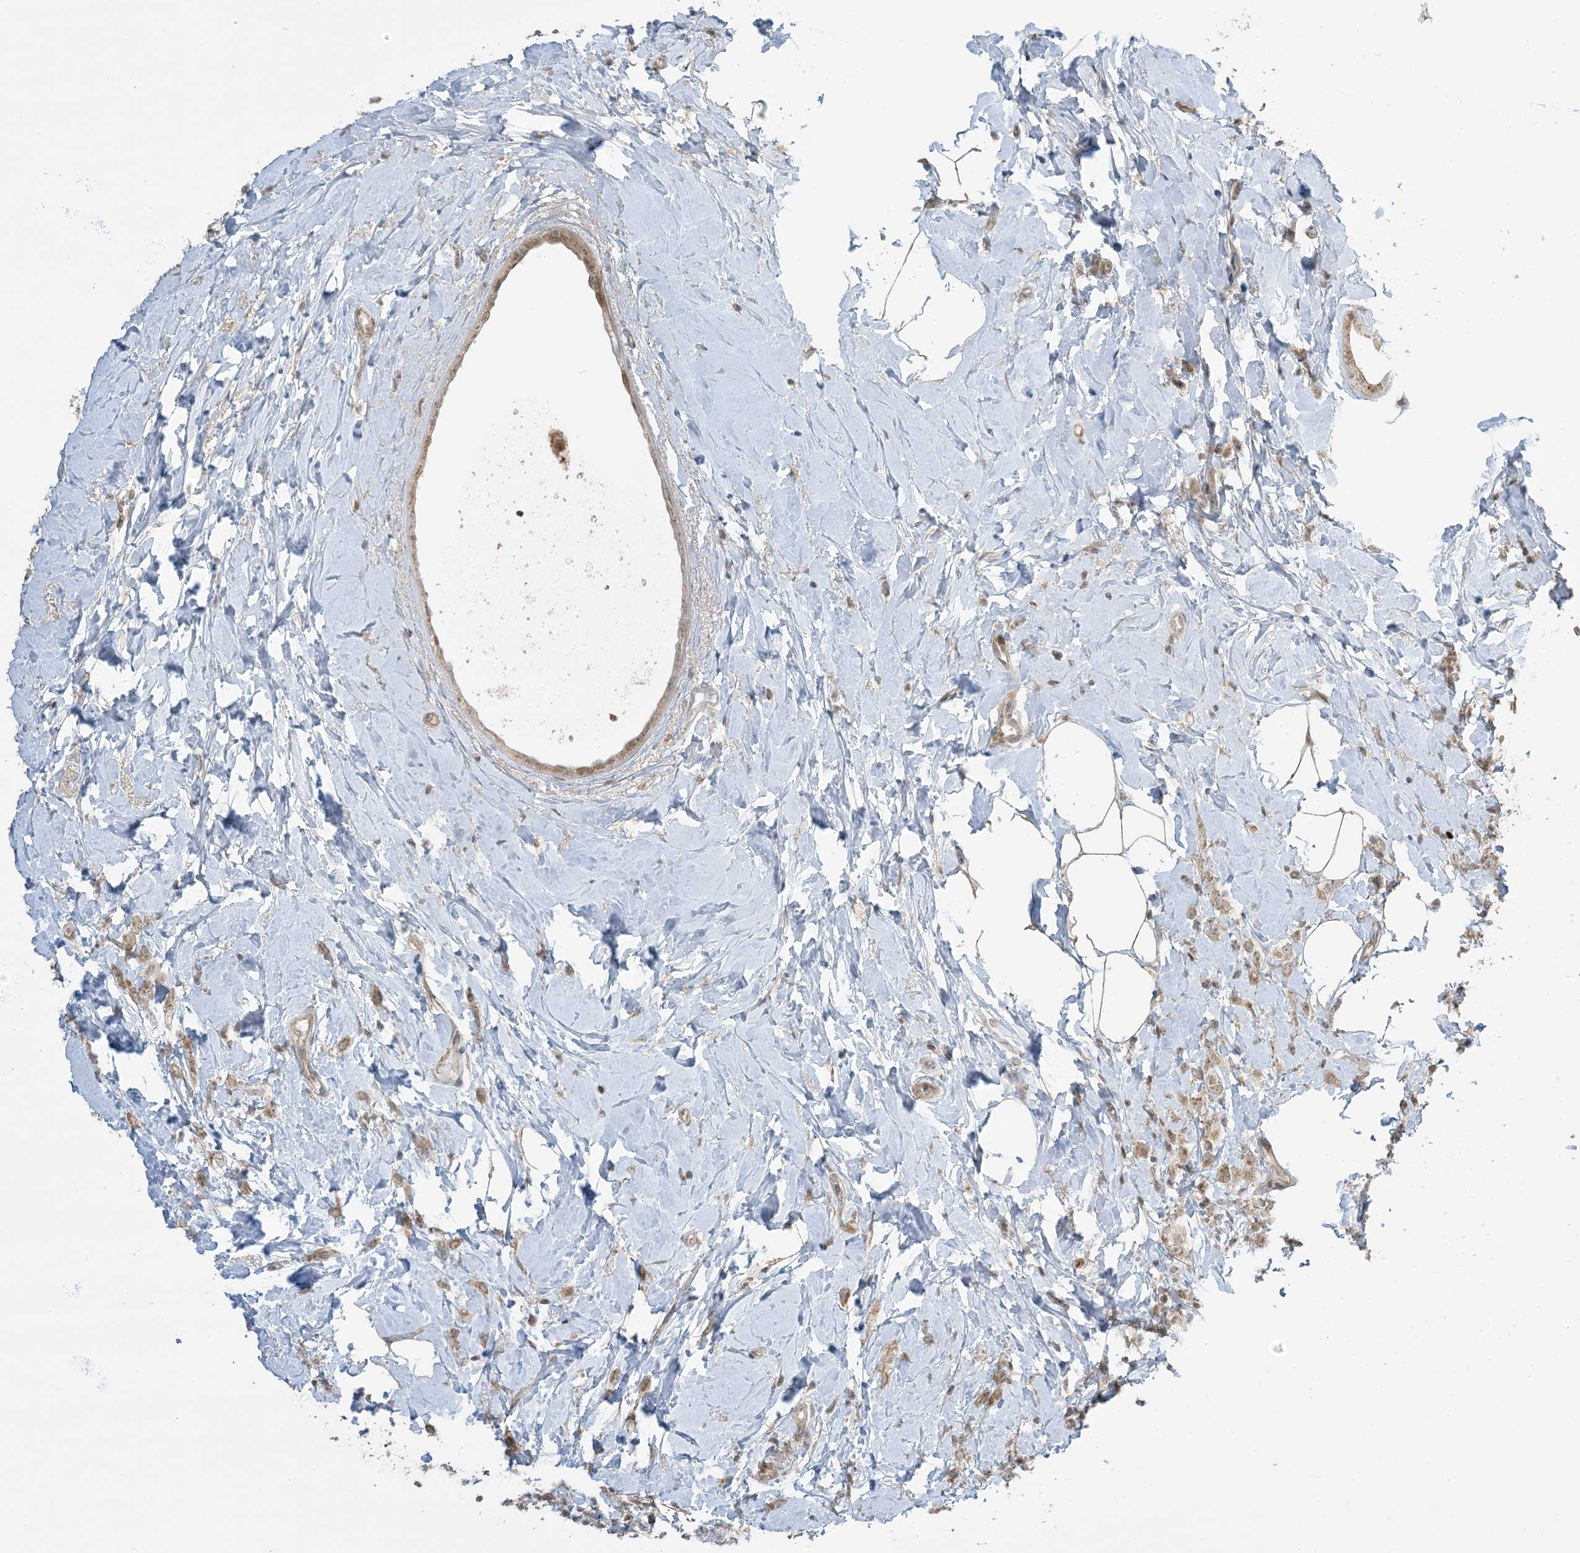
{"staining": {"intensity": "moderate", "quantity": ">75%", "location": "cytoplasmic/membranous"}, "tissue": "breast cancer", "cell_type": "Tumor cells", "image_type": "cancer", "snomed": [{"axis": "morphology", "description": "Lobular carcinoma"}, {"axis": "topography", "description": "Breast"}], "caption": "The immunohistochemical stain shows moderate cytoplasmic/membranous positivity in tumor cells of breast lobular carcinoma tissue.", "gene": "PHLDB2", "patient": {"sex": "female", "age": 47}}